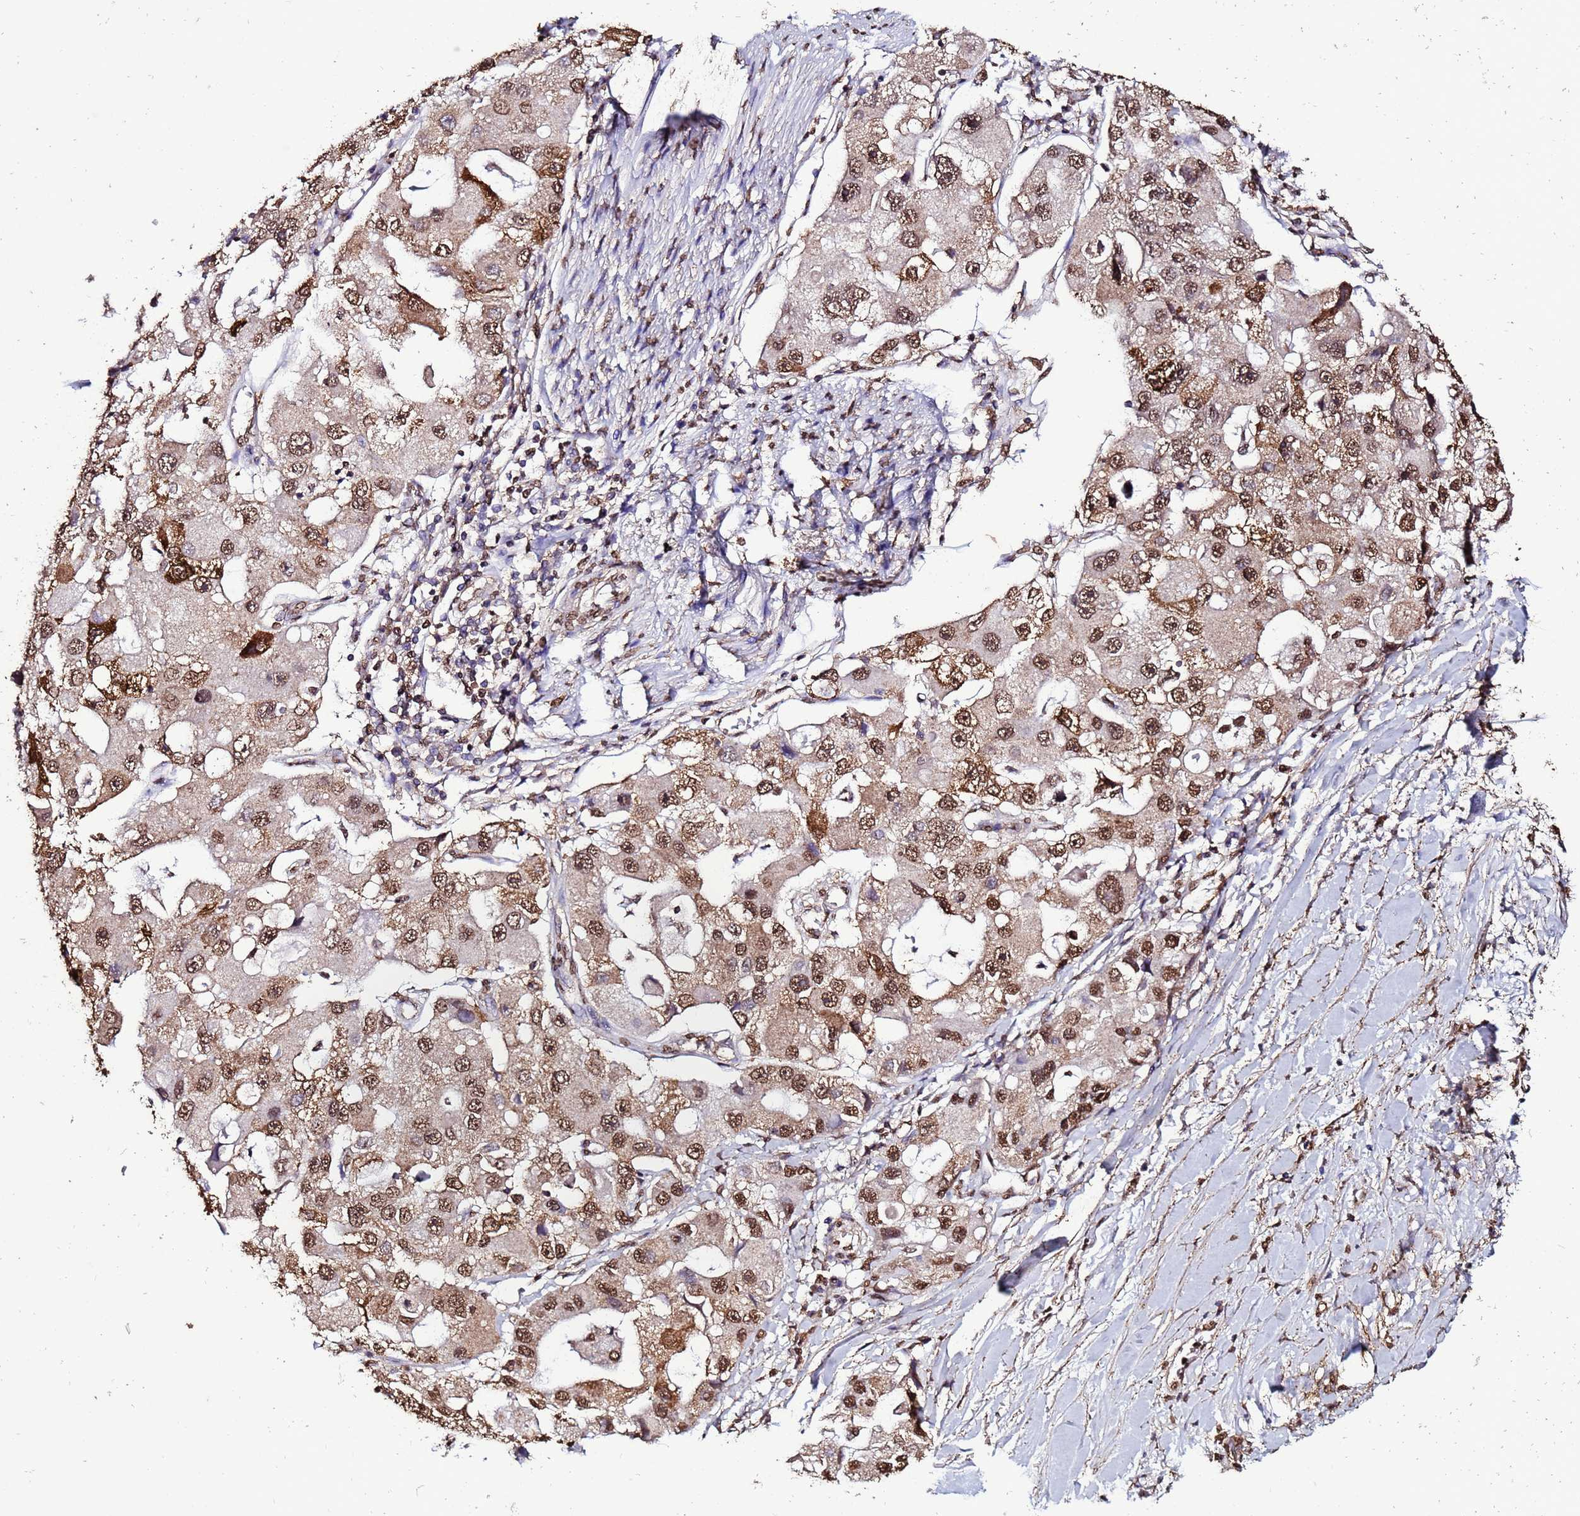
{"staining": {"intensity": "moderate", "quantity": ">75%", "location": "cytoplasmic/membranous,nuclear"}, "tissue": "lung cancer", "cell_type": "Tumor cells", "image_type": "cancer", "snomed": [{"axis": "morphology", "description": "Adenocarcinoma, NOS"}, {"axis": "topography", "description": "Lung"}], "caption": "DAB immunohistochemical staining of lung cancer (adenocarcinoma) shows moderate cytoplasmic/membranous and nuclear protein expression in approximately >75% of tumor cells.", "gene": "TRIP6", "patient": {"sex": "female", "age": 54}}